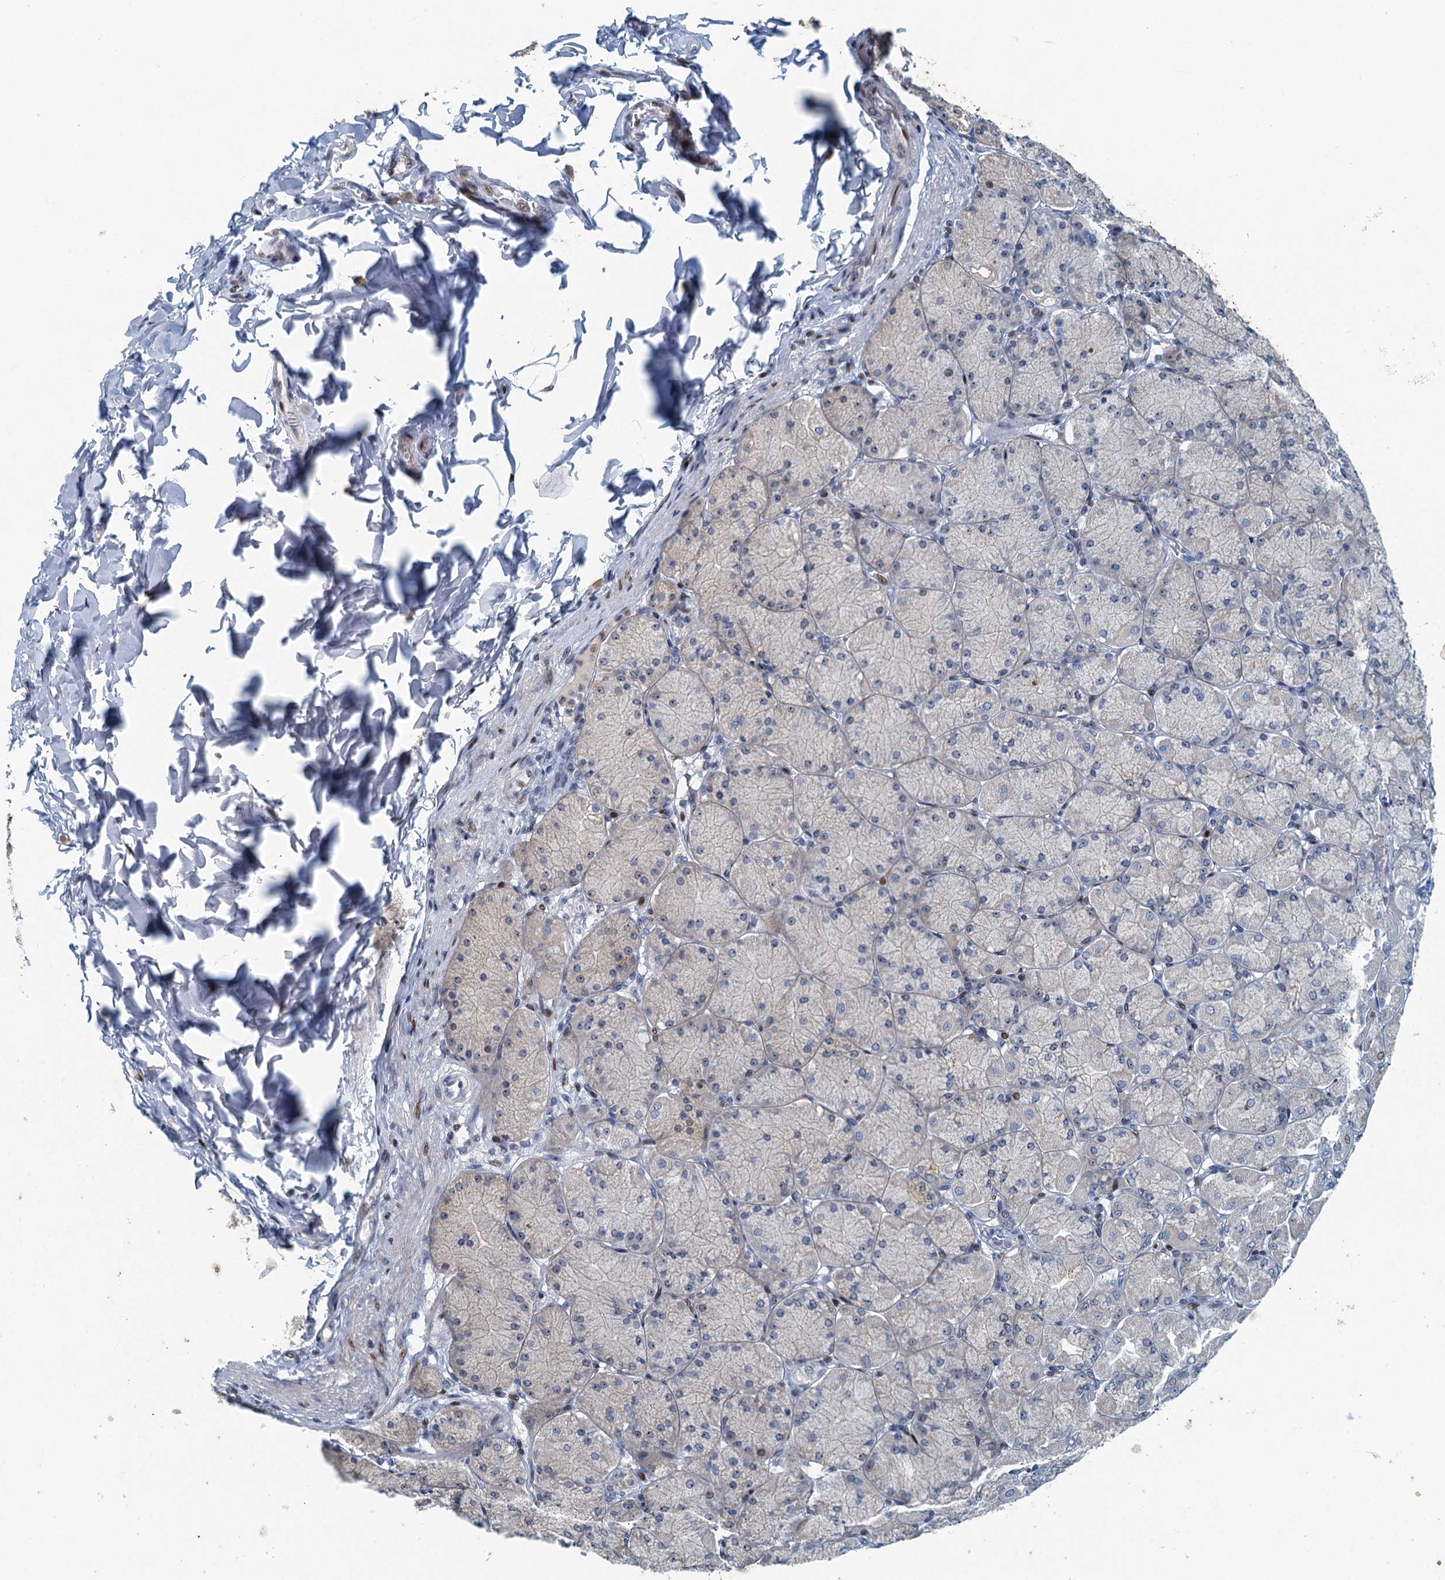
{"staining": {"intensity": "strong", "quantity": "25%-75%", "location": "nuclear"}, "tissue": "stomach", "cell_type": "Glandular cells", "image_type": "normal", "snomed": [{"axis": "morphology", "description": "Normal tissue, NOS"}, {"axis": "topography", "description": "Stomach, upper"}], "caption": "Immunohistochemical staining of unremarkable stomach shows 25%-75% levels of strong nuclear protein positivity in about 25%-75% of glandular cells.", "gene": "ANKRD13D", "patient": {"sex": "female", "age": 56}}